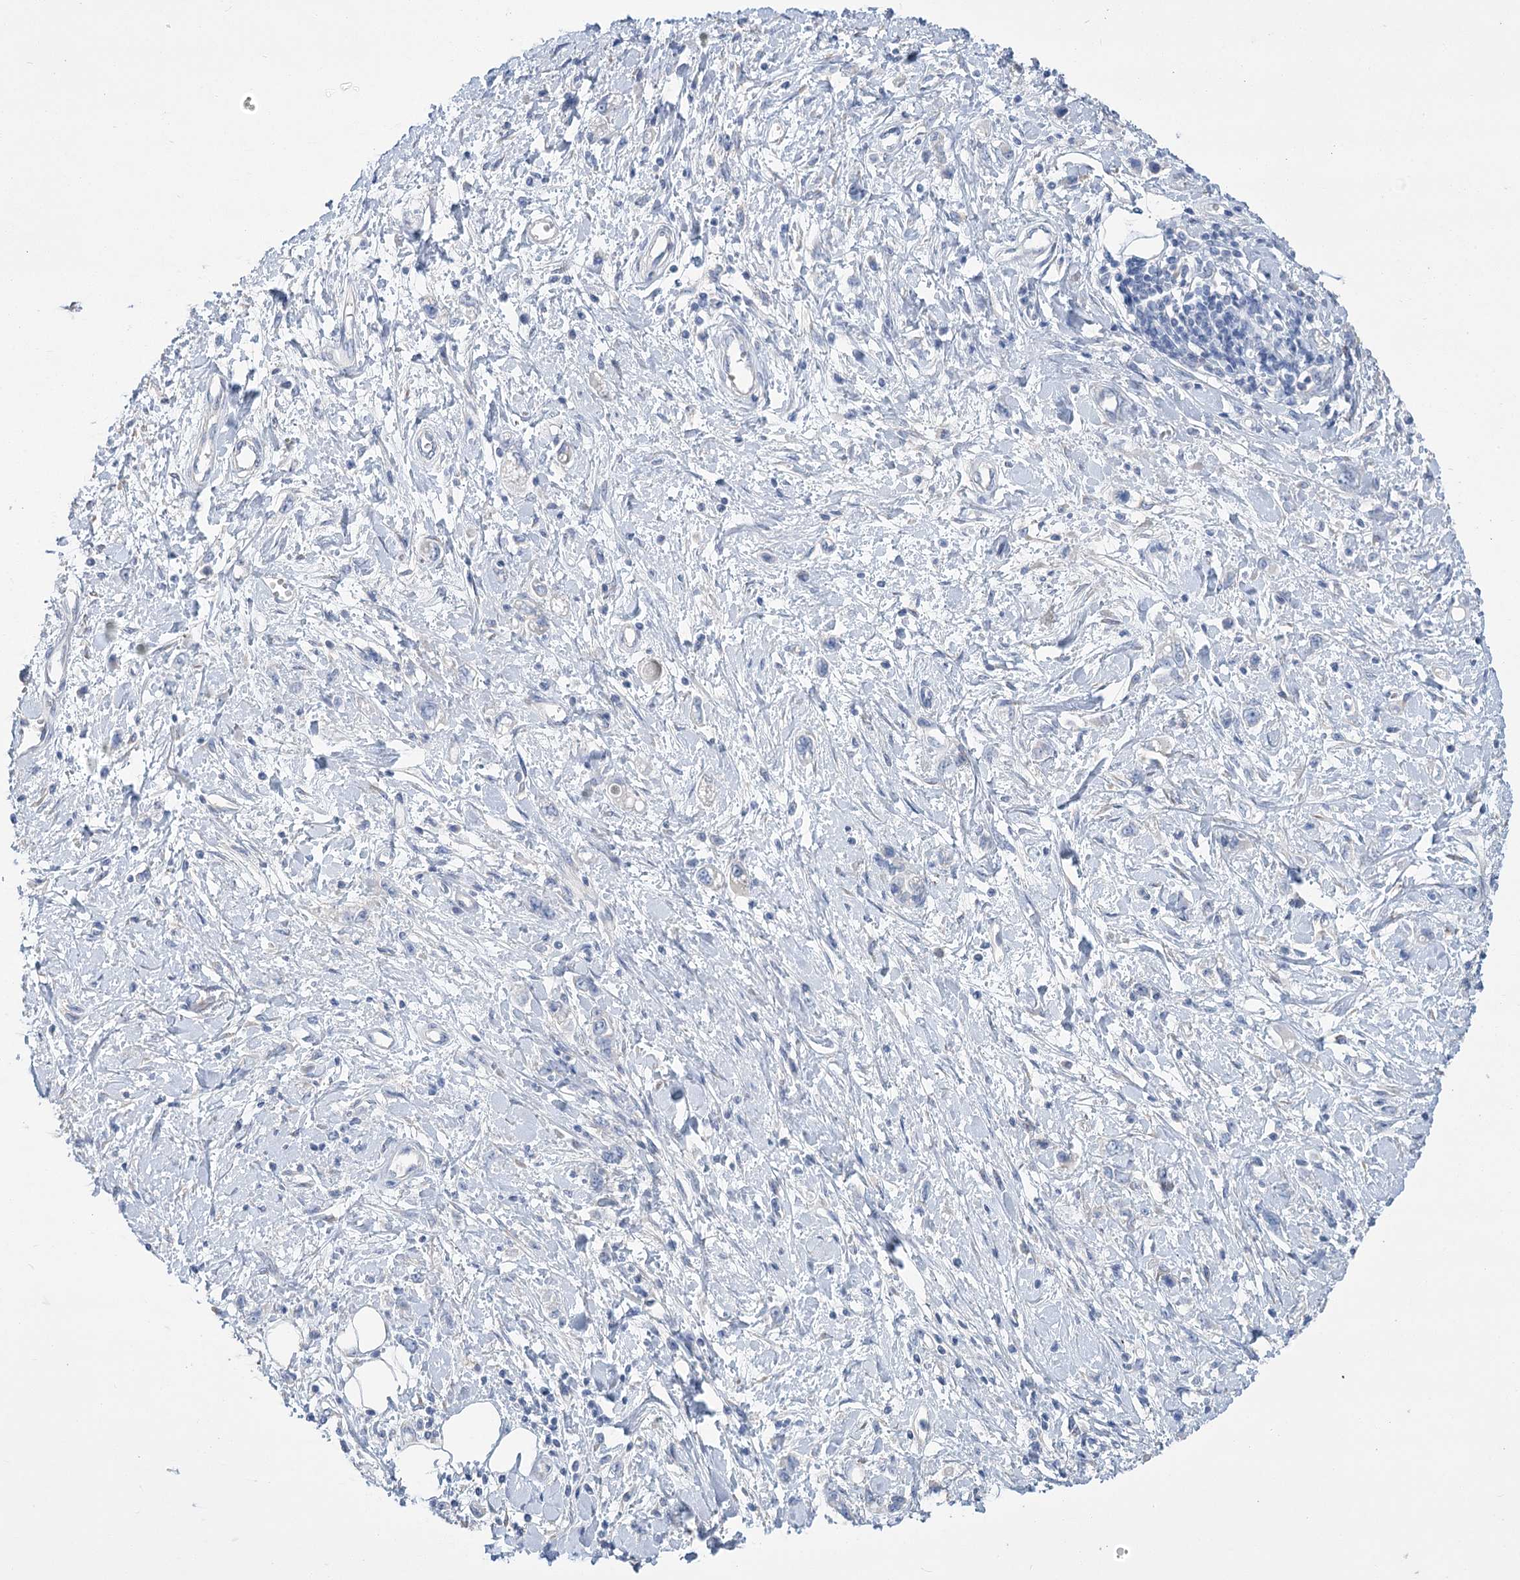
{"staining": {"intensity": "negative", "quantity": "none", "location": "none"}, "tissue": "stomach cancer", "cell_type": "Tumor cells", "image_type": "cancer", "snomed": [{"axis": "morphology", "description": "Adenocarcinoma, NOS"}, {"axis": "topography", "description": "Stomach"}], "caption": "IHC photomicrograph of neoplastic tissue: human adenocarcinoma (stomach) stained with DAB exhibits no significant protein staining in tumor cells.", "gene": "SLC9A3", "patient": {"sex": "female", "age": 76}}